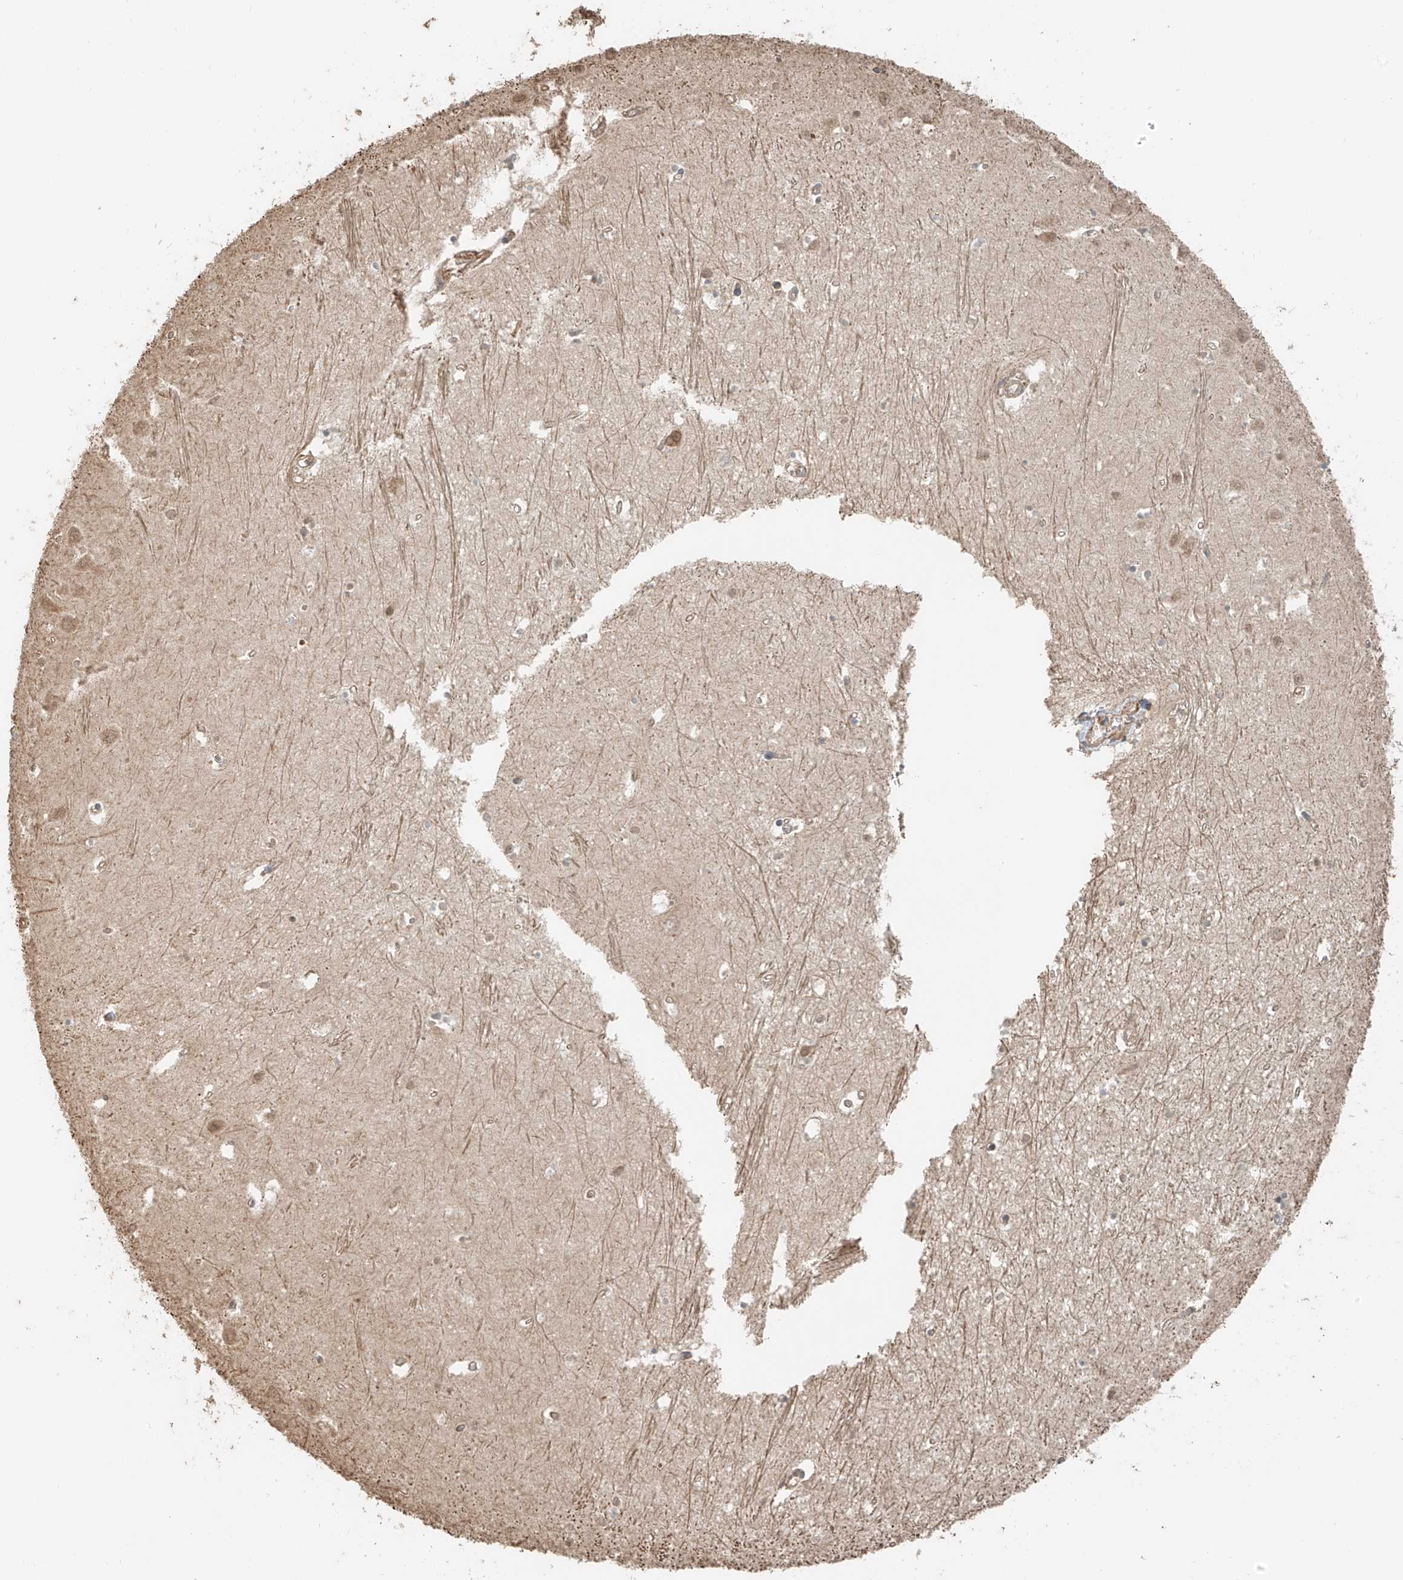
{"staining": {"intensity": "negative", "quantity": "none", "location": "none"}, "tissue": "hippocampus", "cell_type": "Glial cells", "image_type": "normal", "snomed": [{"axis": "morphology", "description": "Normal tissue, NOS"}, {"axis": "topography", "description": "Hippocampus"}], "caption": "Immunohistochemistry (IHC) histopathology image of normal human hippocampus stained for a protein (brown), which demonstrates no positivity in glial cells. The staining was performed using DAB (3,3'-diaminobenzidine) to visualize the protein expression in brown, while the nuclei were stained in blue with hematoxylin (Magnification: 20x).", "gene": "ANKZF1", "patient": {"sex": "female", "age": 64}}